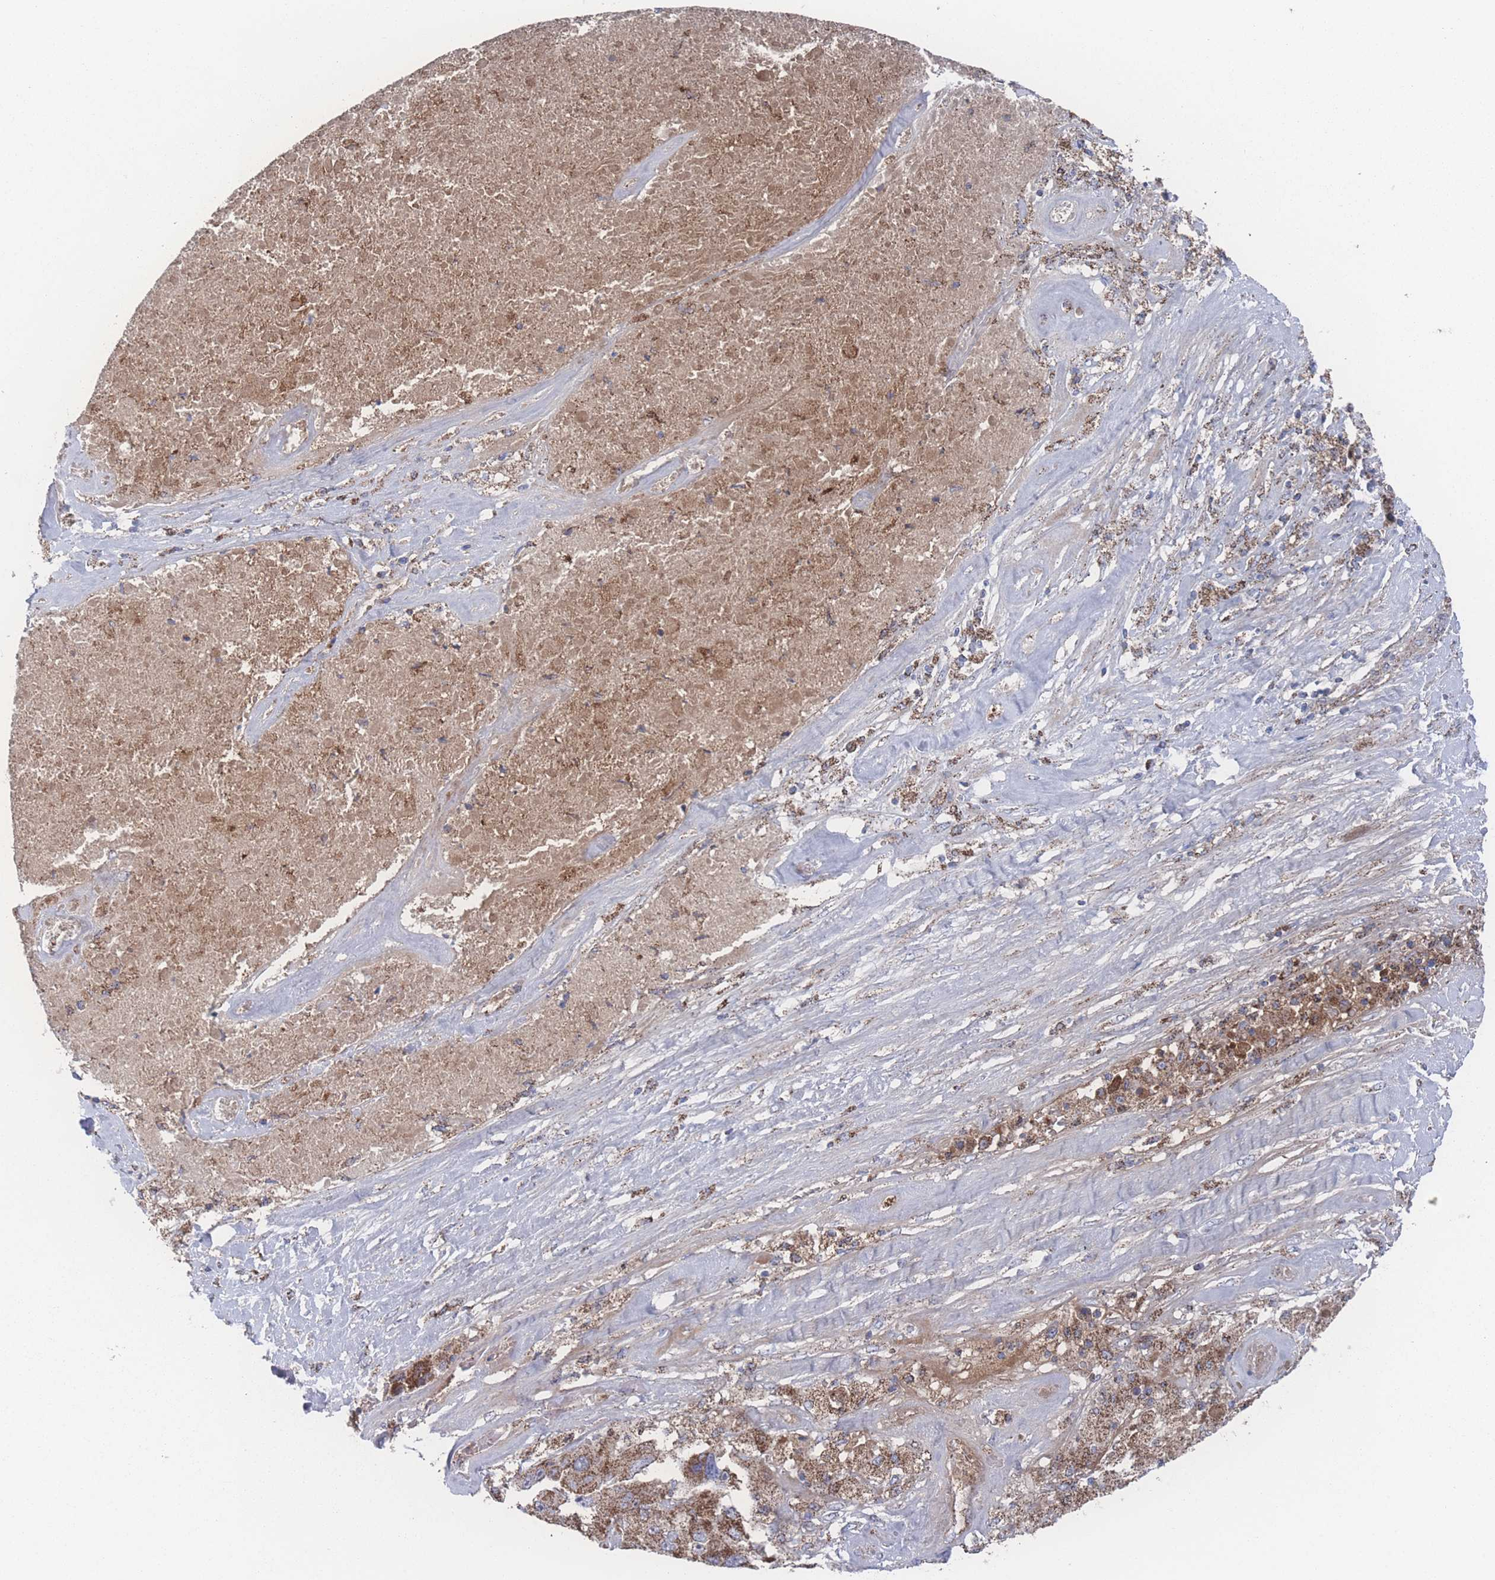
{"staining": {"intensity": "strong", "quantity": ">75%", "location": "cytoplasmic/membranous"}, "tissue": "melanoma", "cell_type": "Tumor cells", "image_type": "cancer", "snomed": [{"axis": "morphology", "description": "Malignant melanoma, Metastatic site"}, {"axis": "topography", "description": "Lymph node"}], "caption": "Human melanoma stained with a protein marker displays strong staining in tumor cells.", "gene": "PEX14", "patient": {"sex": "male", "age": 62}}